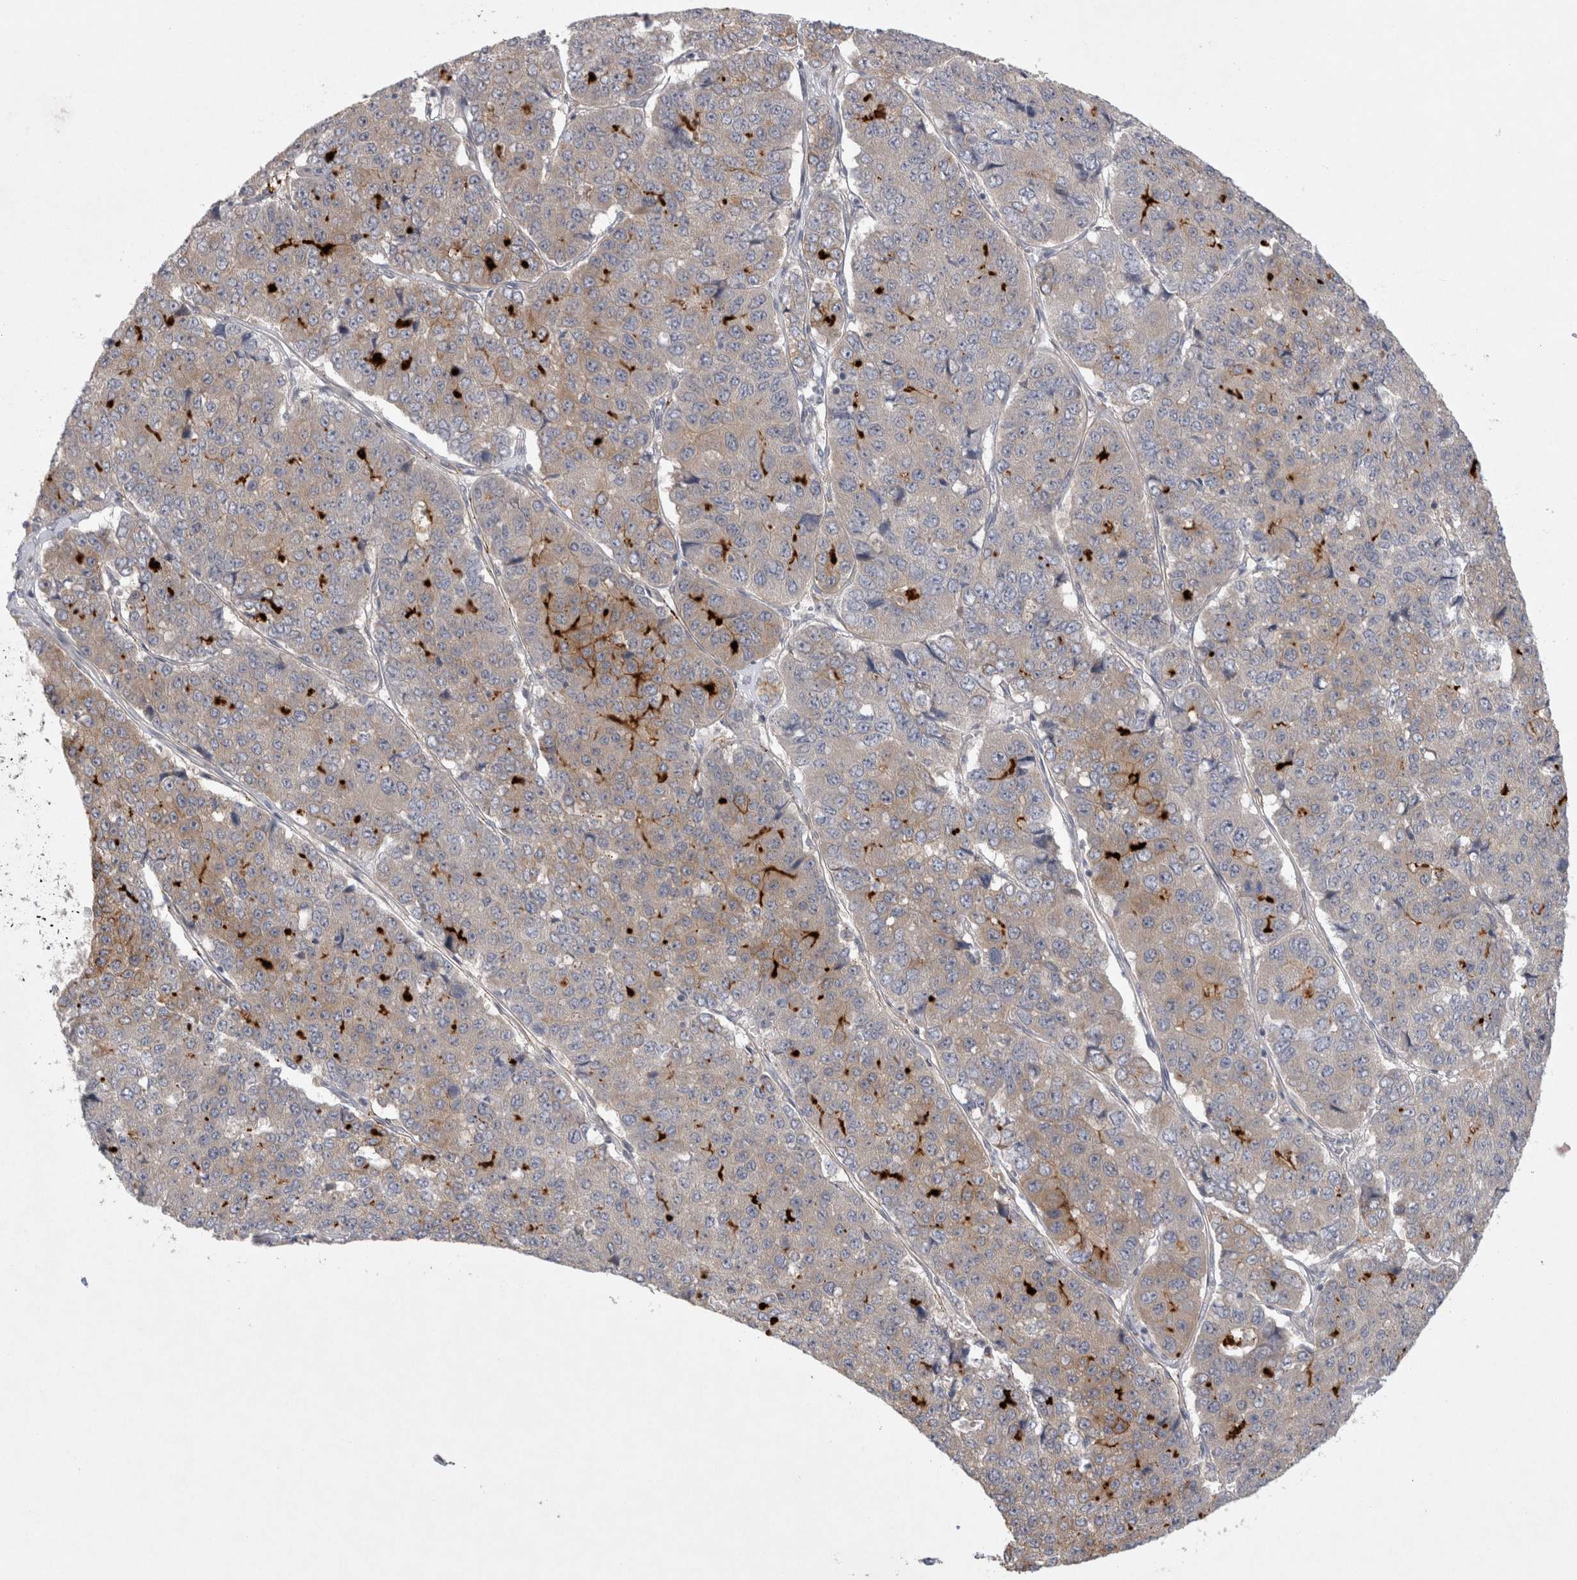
{"staining": {"intensity": "moderate", "quantity": "25%-75%", "location": "cytoplasmic/membranous"}, "tissue": "pancreatic cancer", "cell_type": "Tumor cells", "image_type": "cancer", "snomed": [{"axis": "morphology", "description": "Adenocarcinoma, NOS"}, {"axis": "topography", "description": "Pancreas"}], "caption": "Pancreatic cancer stained with immunohistochemistry (IHC) exhibits moderate cytoplasmic/membranous positivity in approximately 25%-75% of tumor cells.", "gene": "BZW2", "patient": {"sex": "male", "age": 50}}